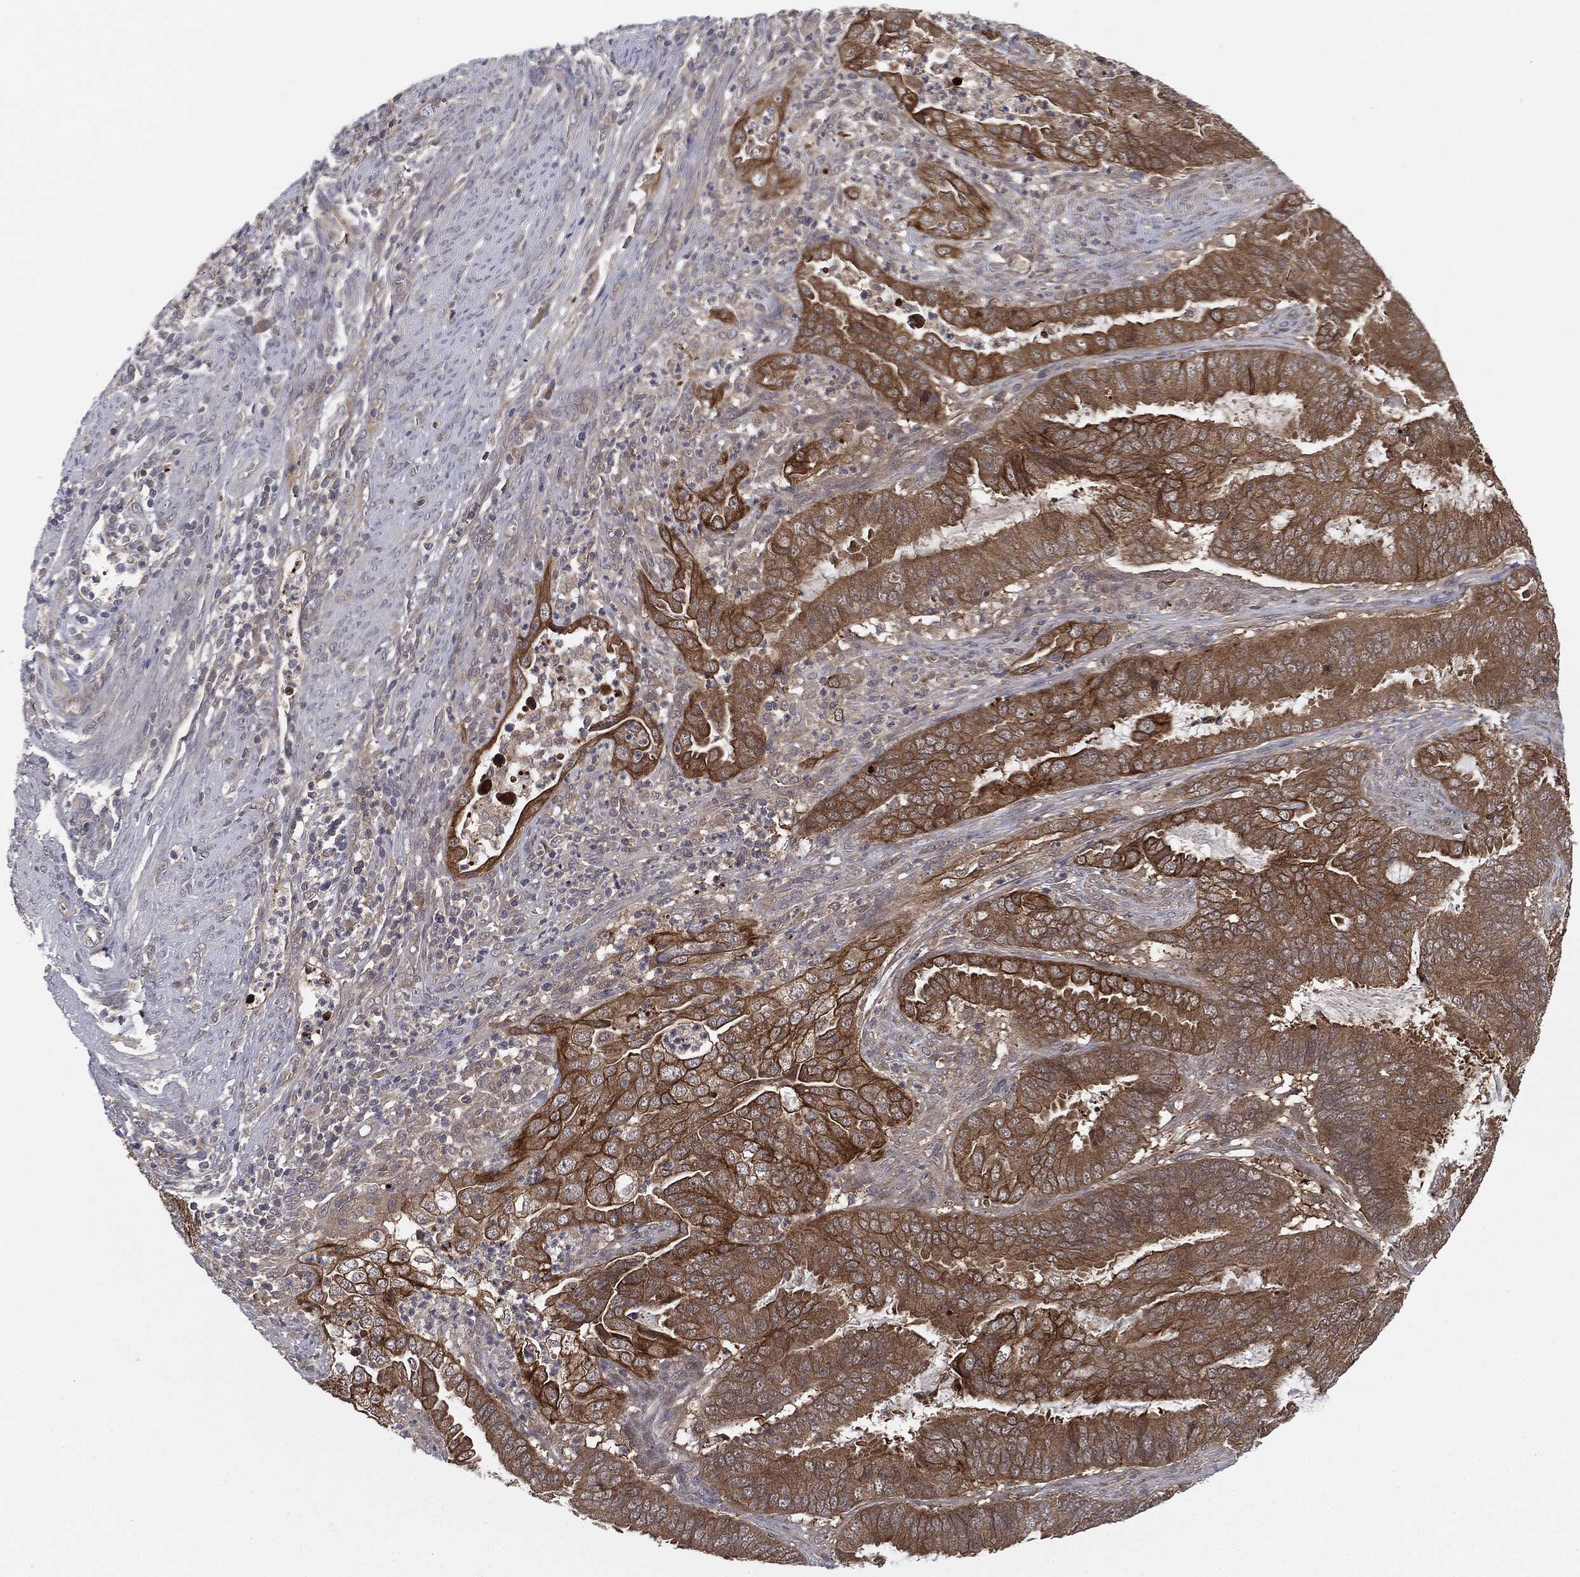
{"staining": {"intensity": "moderate", "quantity": ">75%", "location": "cytoplasmic/membranous"}, "tissue": "endometrial cancer", "cell_type": "Tumor cells", "image_type": "cancer", "snomed": [{"axis": "morphology", "description": "Adenocarcinoma, NOS"}, {"axis": "topography", "description": "Endometrium"}], "caption": "Adenocarcinoma (endometrial) tissue demonstrates moderate cytoplasmic/membranous expression in about >75% of tumor cells, visualized by immunohistochemistry.", "gene": "KRT7", "patient": {"sex": "female", "age": 51}}